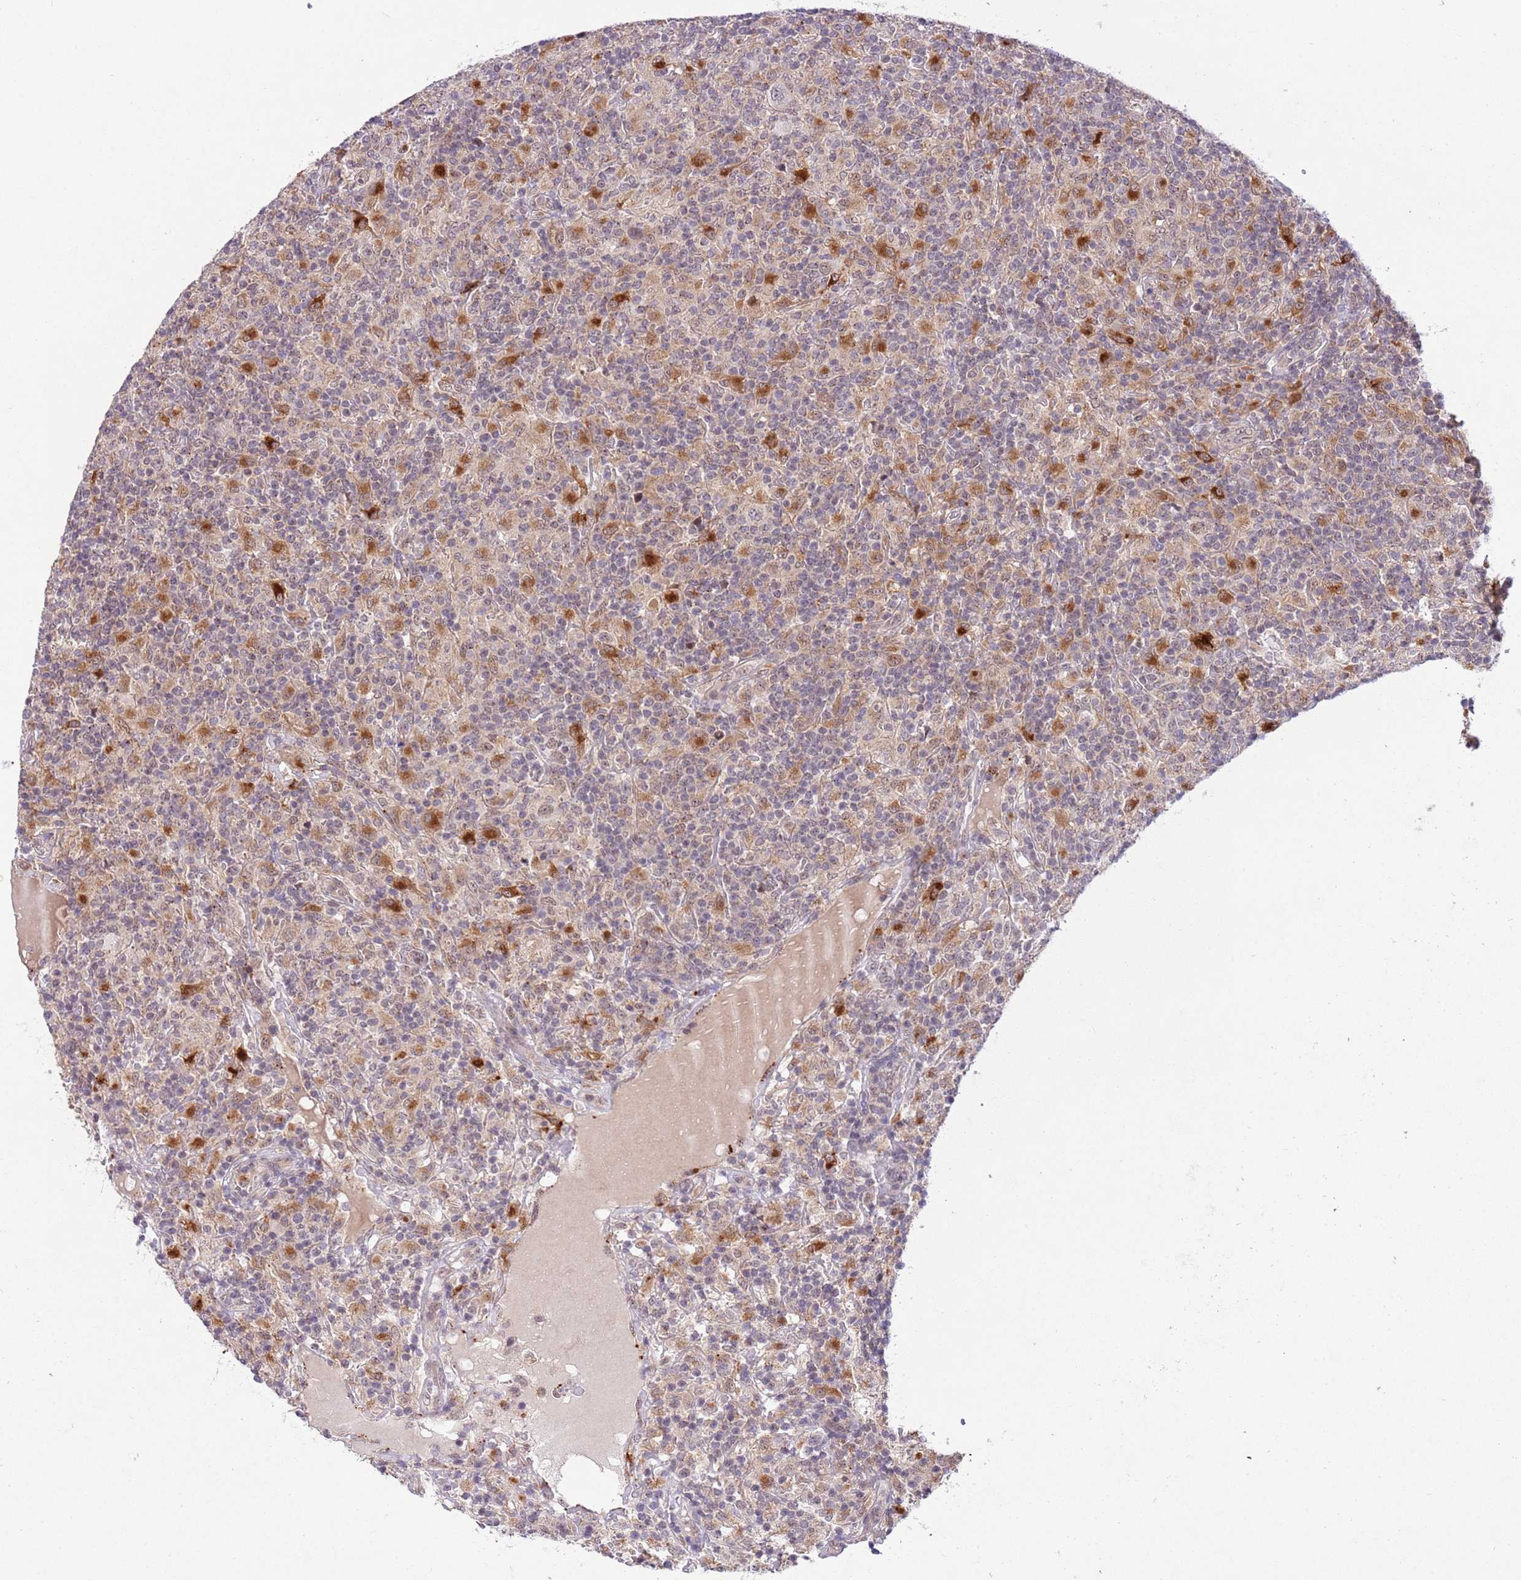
{"staining": {"intensity": "weak", "quantity": "25%-75%", "location": "nuclear"}, "tissue": "lymphoma", "cell_type": "Tumor cells", "image_type": "cancer", "snomed": [{"axis": "morphology", "description": "Hodgkin's disease, NOS"}, {"axis": "topography", "description": "Lymph node"}], "caption": "A brown stain labels weak nuclear positivity of a protein in human lymphoma tumor cells.", "gene": "TRIM27", "patient": {"sex": "male", "age": 70}}